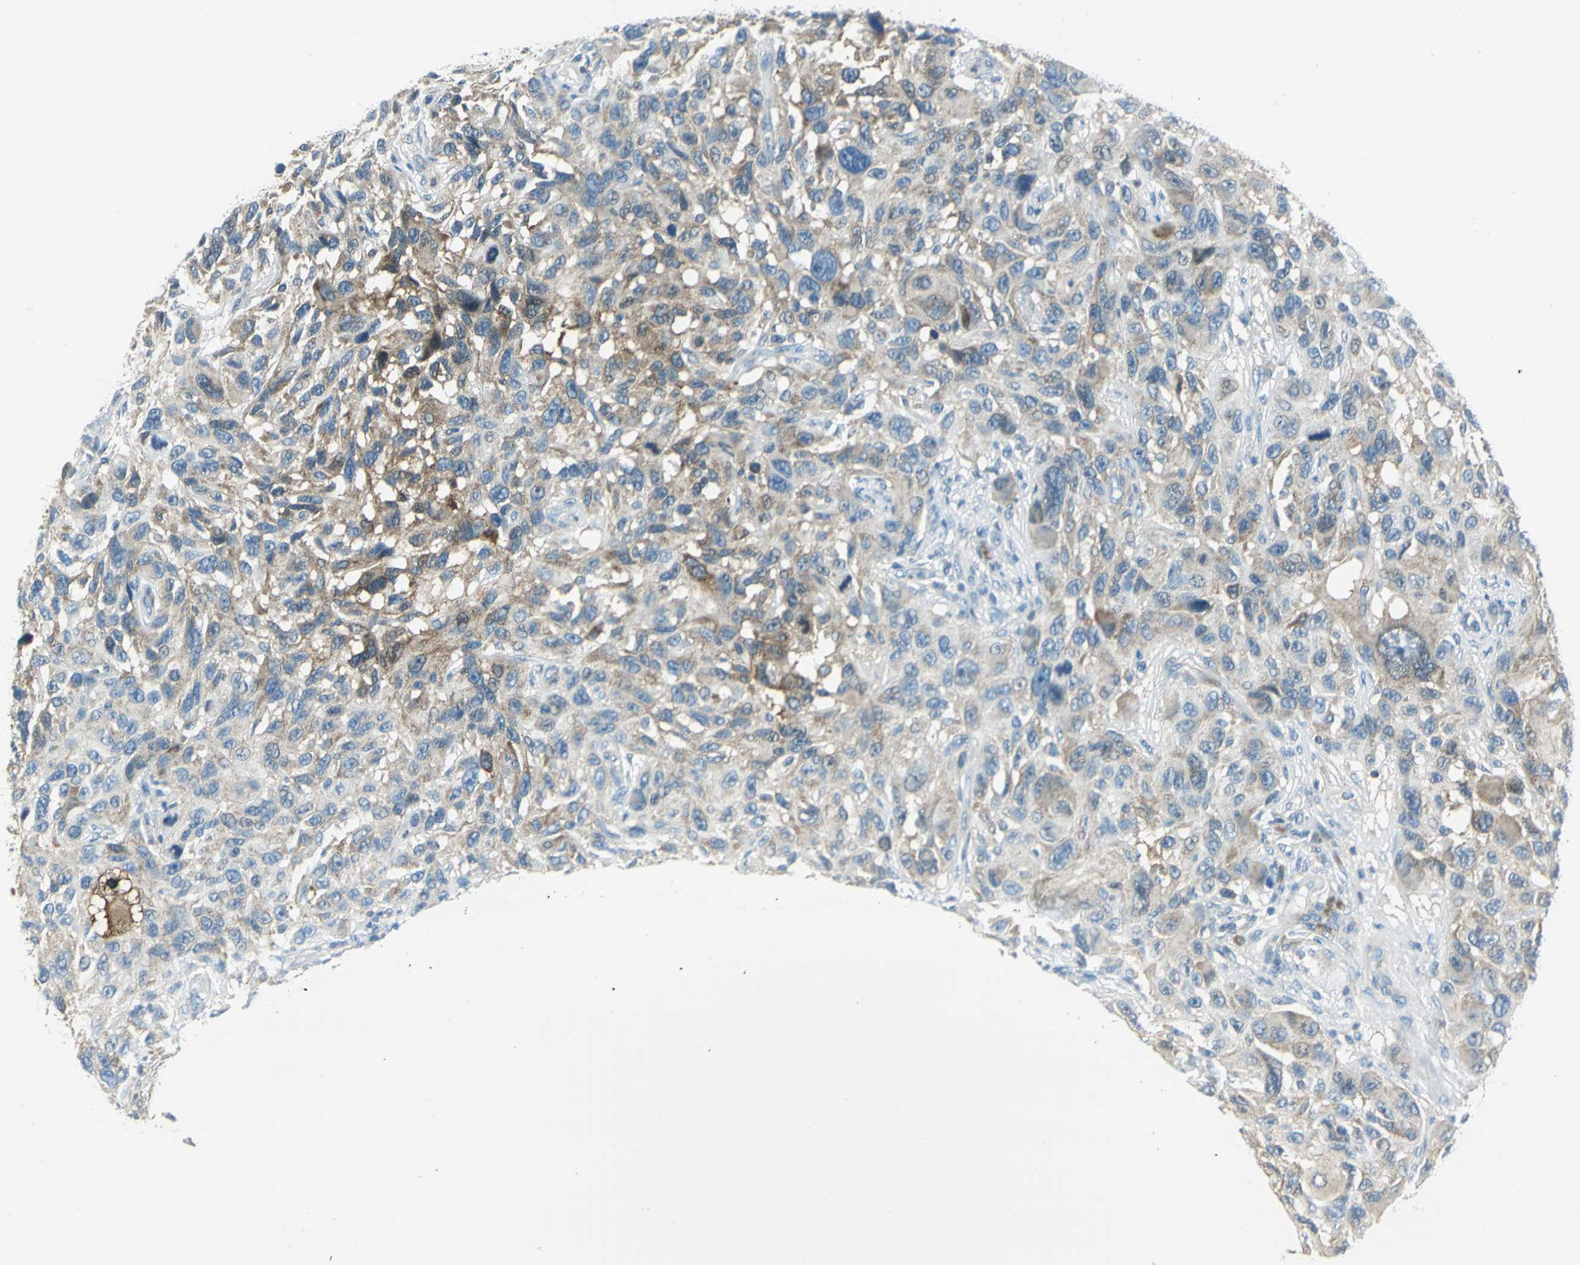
{"staining": {"intensity": "moderate", "quantity": "25%-75%", "location": "cytoplasmic/membranous"}, "tissue": "melanoma", "cell_type": "Tumor cells", "image_type": "cancer", "snomed": [{"axis": "morphology", "description": "Malignant melanoma, NOS"}, {"axis": "topography", "description": "Skin"}], "caption": "DAB (3,3'-diaminobenzidine) immunohistochemical staining of human malignant melanoma exhibits moderate cytoplasmic/membranous protein positivity in about 25%-75% of tumor cells.", "gene": "ALDOA", "patient": {"sex": "male", "age": 53}}